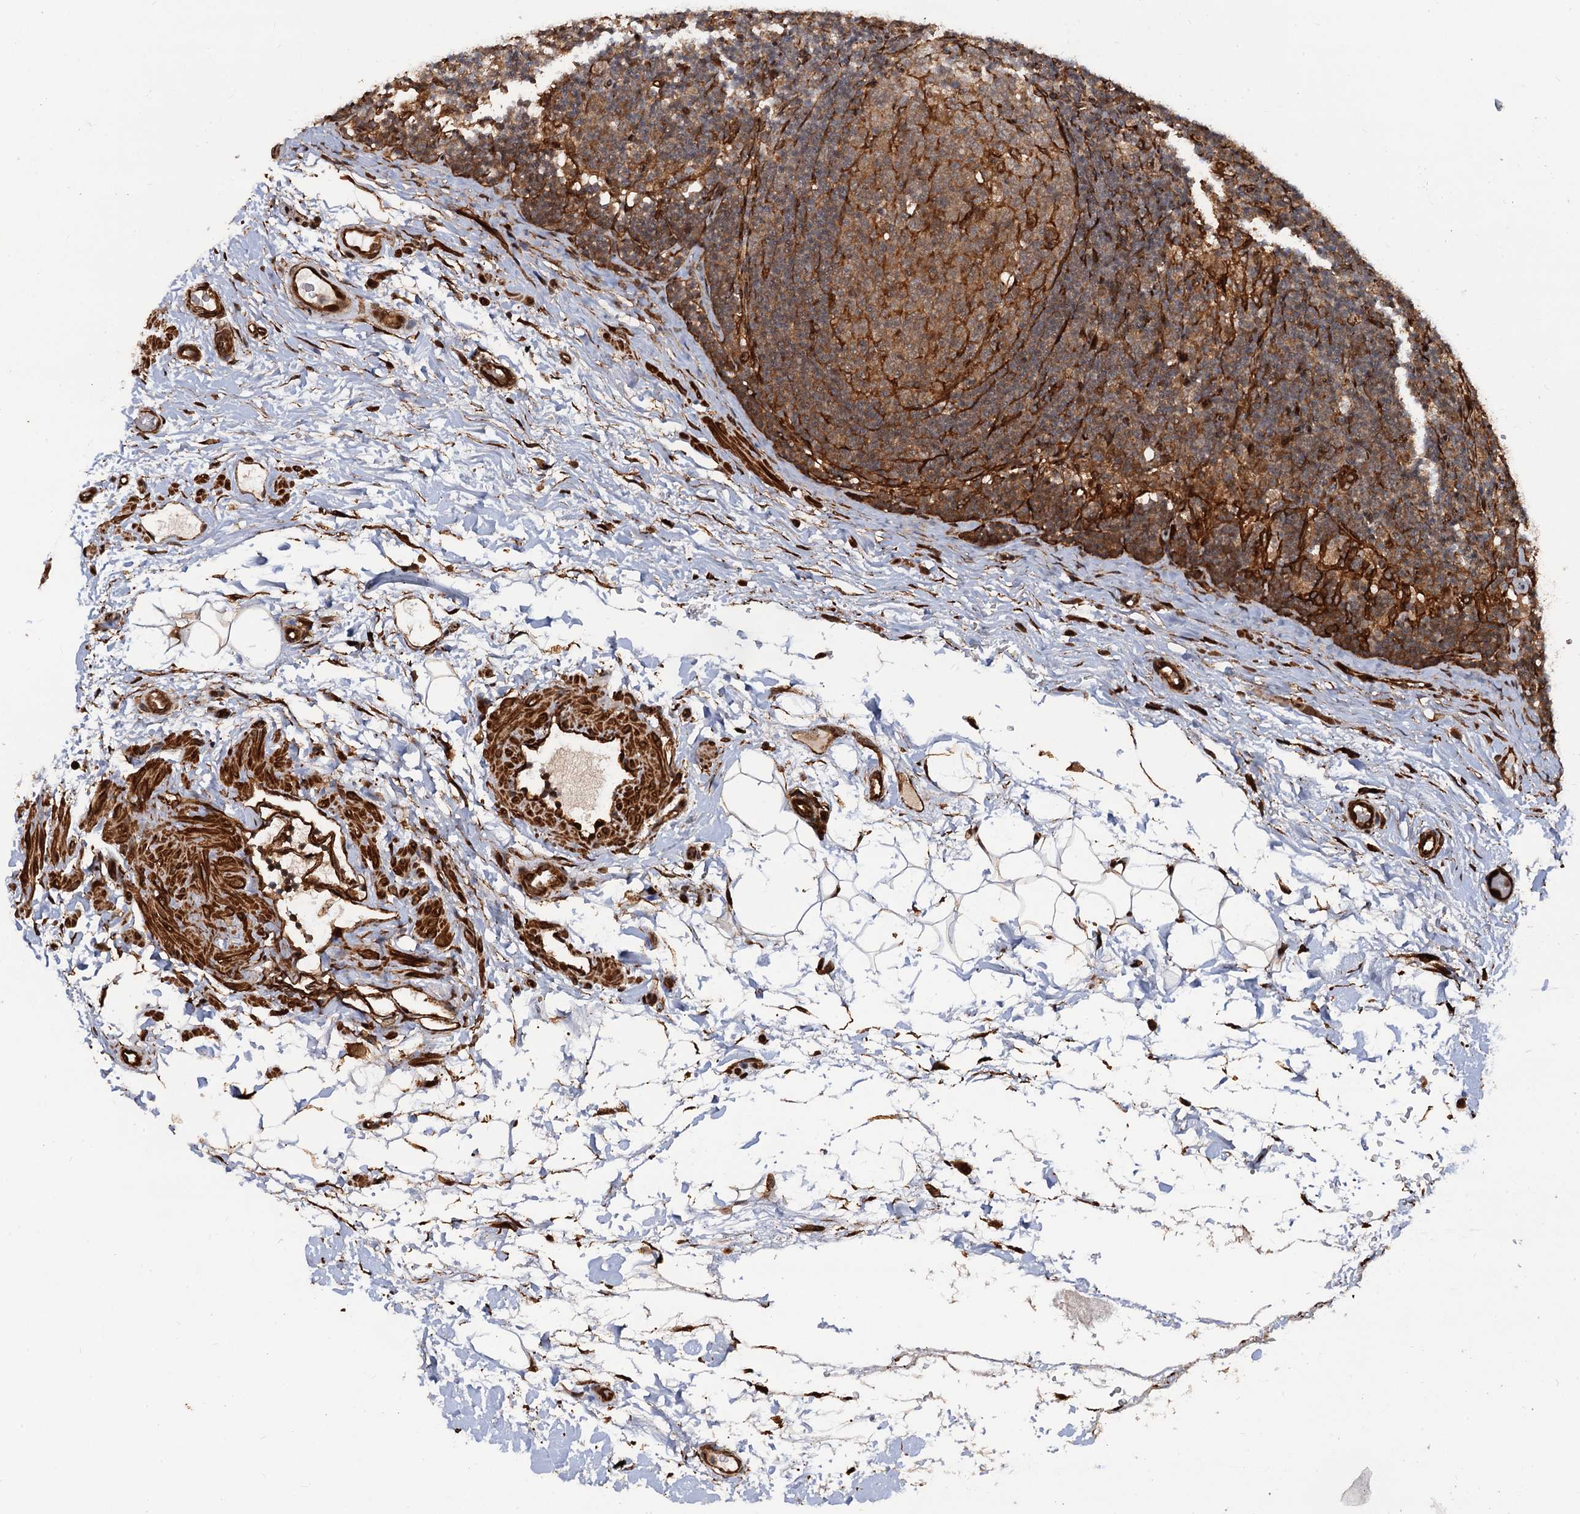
{"staining": {"intensity": "moderate", "quantity": ">75%", "location": "cytoplasmic/membranous"}, "tissue": "lymph node", "cell_type": "Germinal center cells", "image_type": "normal", "snomed": [{"axis": "morphology", "description": "Normal tissue, NOS"}, {"axis": "topography", "description": "Lymph node"}], "caption": "Germinal center cells display medium levels of moderate cytoplasmic/membranous staining in about >75% of cells in unremarkable lymph node. (Brightfield microscopy of DAB IHC at high magnification).", "gene": "SNRNP25", "patient": {"sex": "female", "age": 22}}